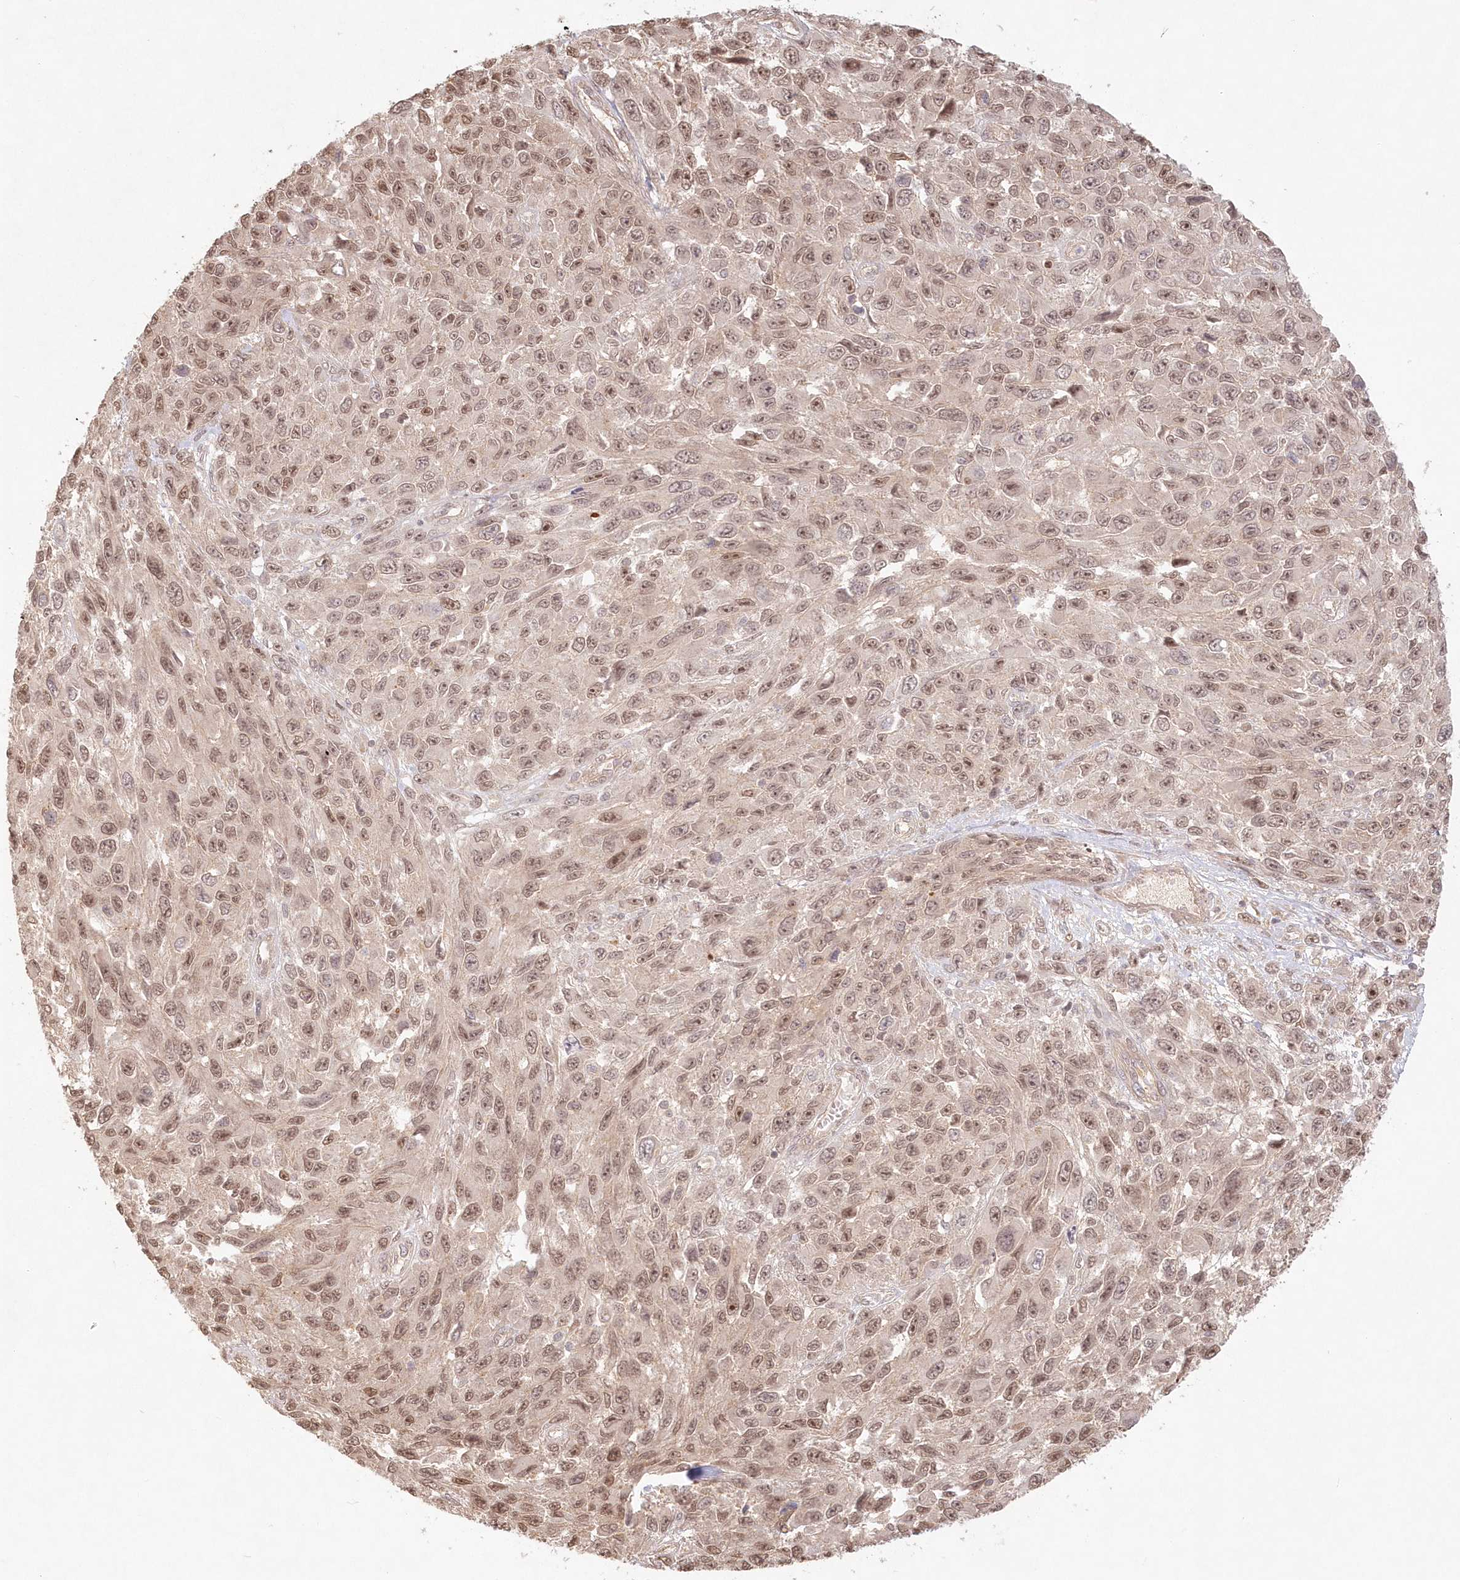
{"staining": {"intensity": "weak", "quantity": ">75%", "location": "nuclear"}, "tissue": "melanoma", "cell_type": "Tumor cells", "image_type": "cancer", "snomed": [{"axis": "morphology", "description": "Malignant melanoma, NOS"}, {"axis": "topography", "description": "Skin"}], "caption": "Malignant melanoma stained with a protein marker shows weak staining in tumor cells.", "gene": "KIAA0232", "patient": {"sex": "female", "age": 96}}